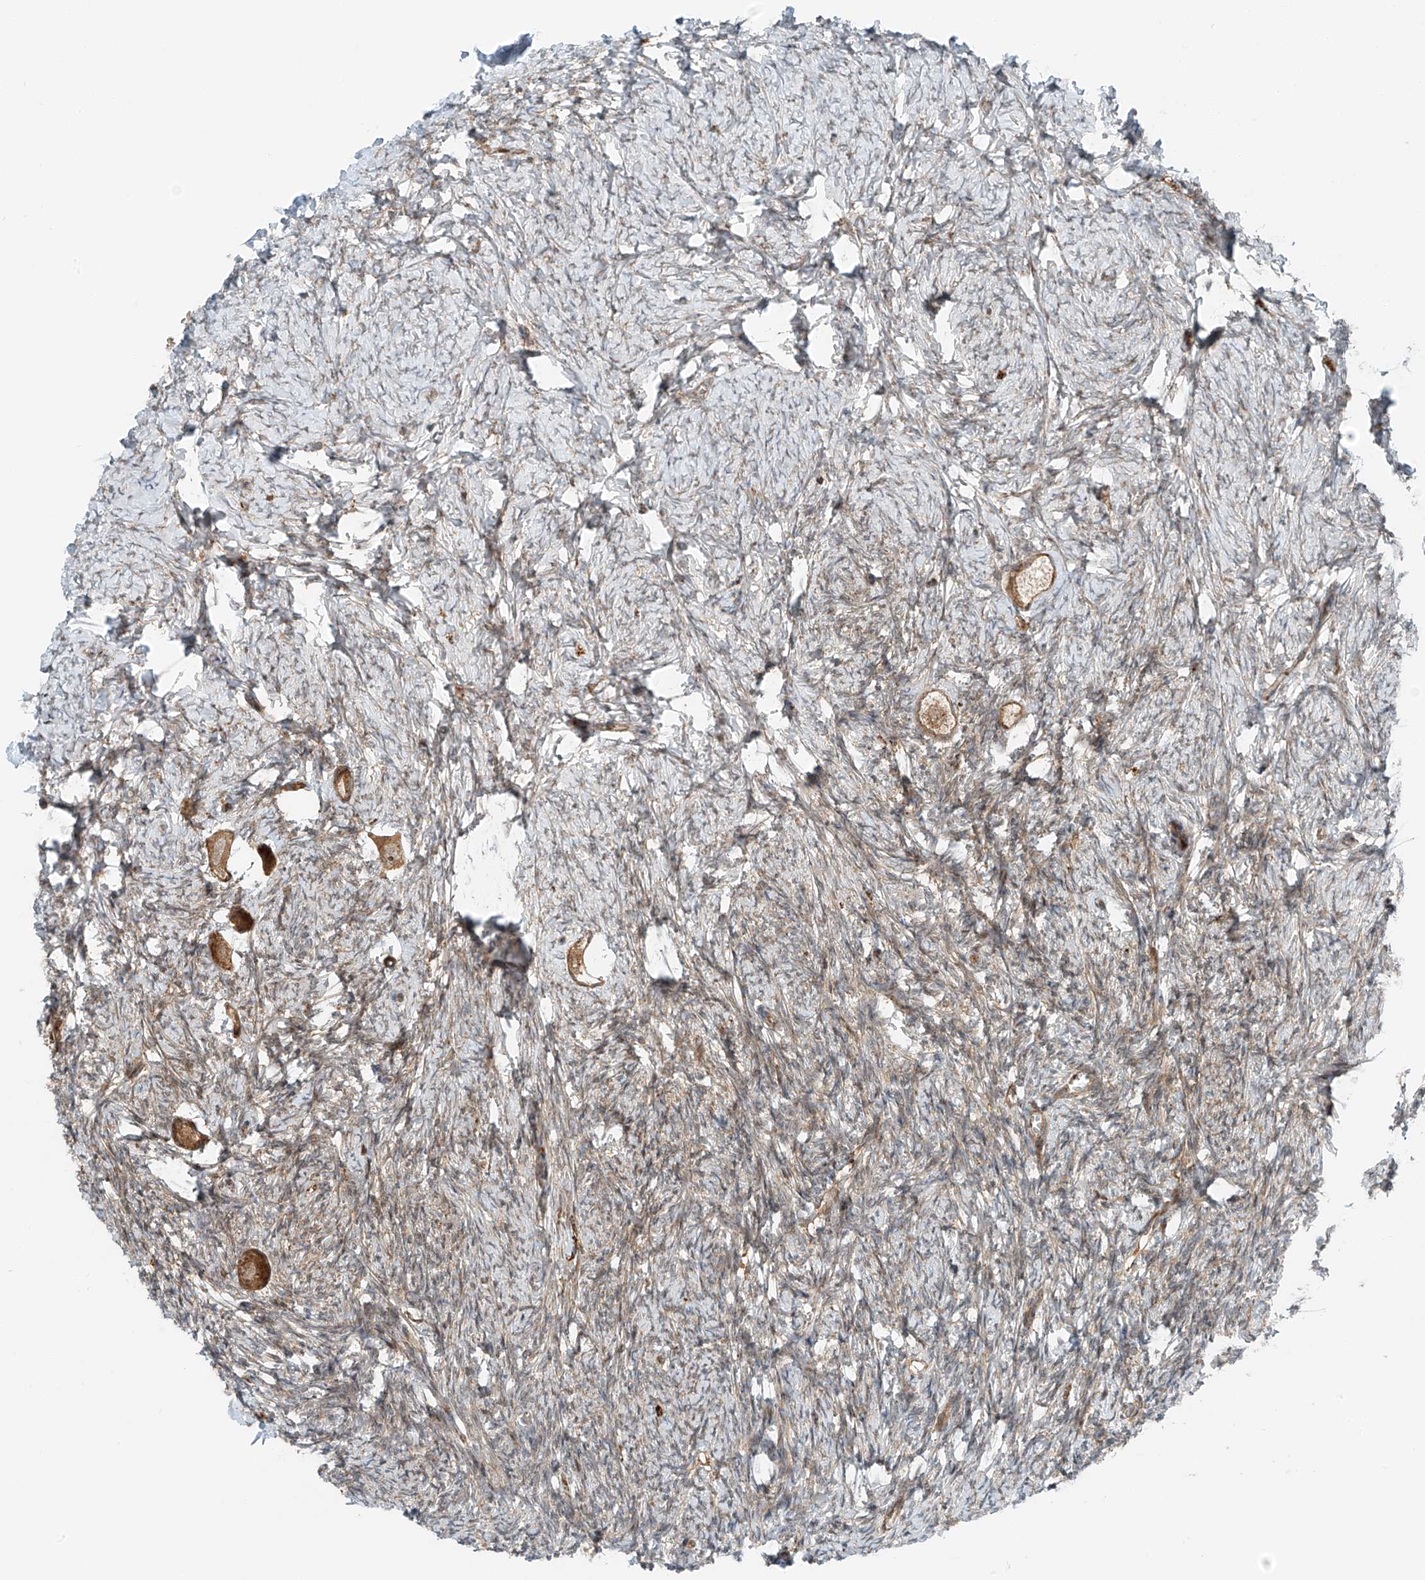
{"staining": {"intensity": "moderate", "quantity": ">75%", "location": "cytoplasmic/membranous"}, "tissue": "ovary", "cell_type": "Follicle cells", "image_type": "normal", "snomed": [{"axis": "morphology", "description": "Normal tissue, NOS"}, {"axis": "topography", "description": "Ovary"}], "caption": "DAB (3,3'-diaminobenzidine) immunohistochemical staining of benign human ovary shows moderate cytoplasmic/membranous protein staining in about >75% of follicle cells. The protein of interest is stained brown, and the nuclei are stained in blue (DAB (3,3'-diaminobenzidine) IHC with brightfield microscopy, high magnification).", "gene": "USP48", "patient": {"sex": "female", "age": 27}}